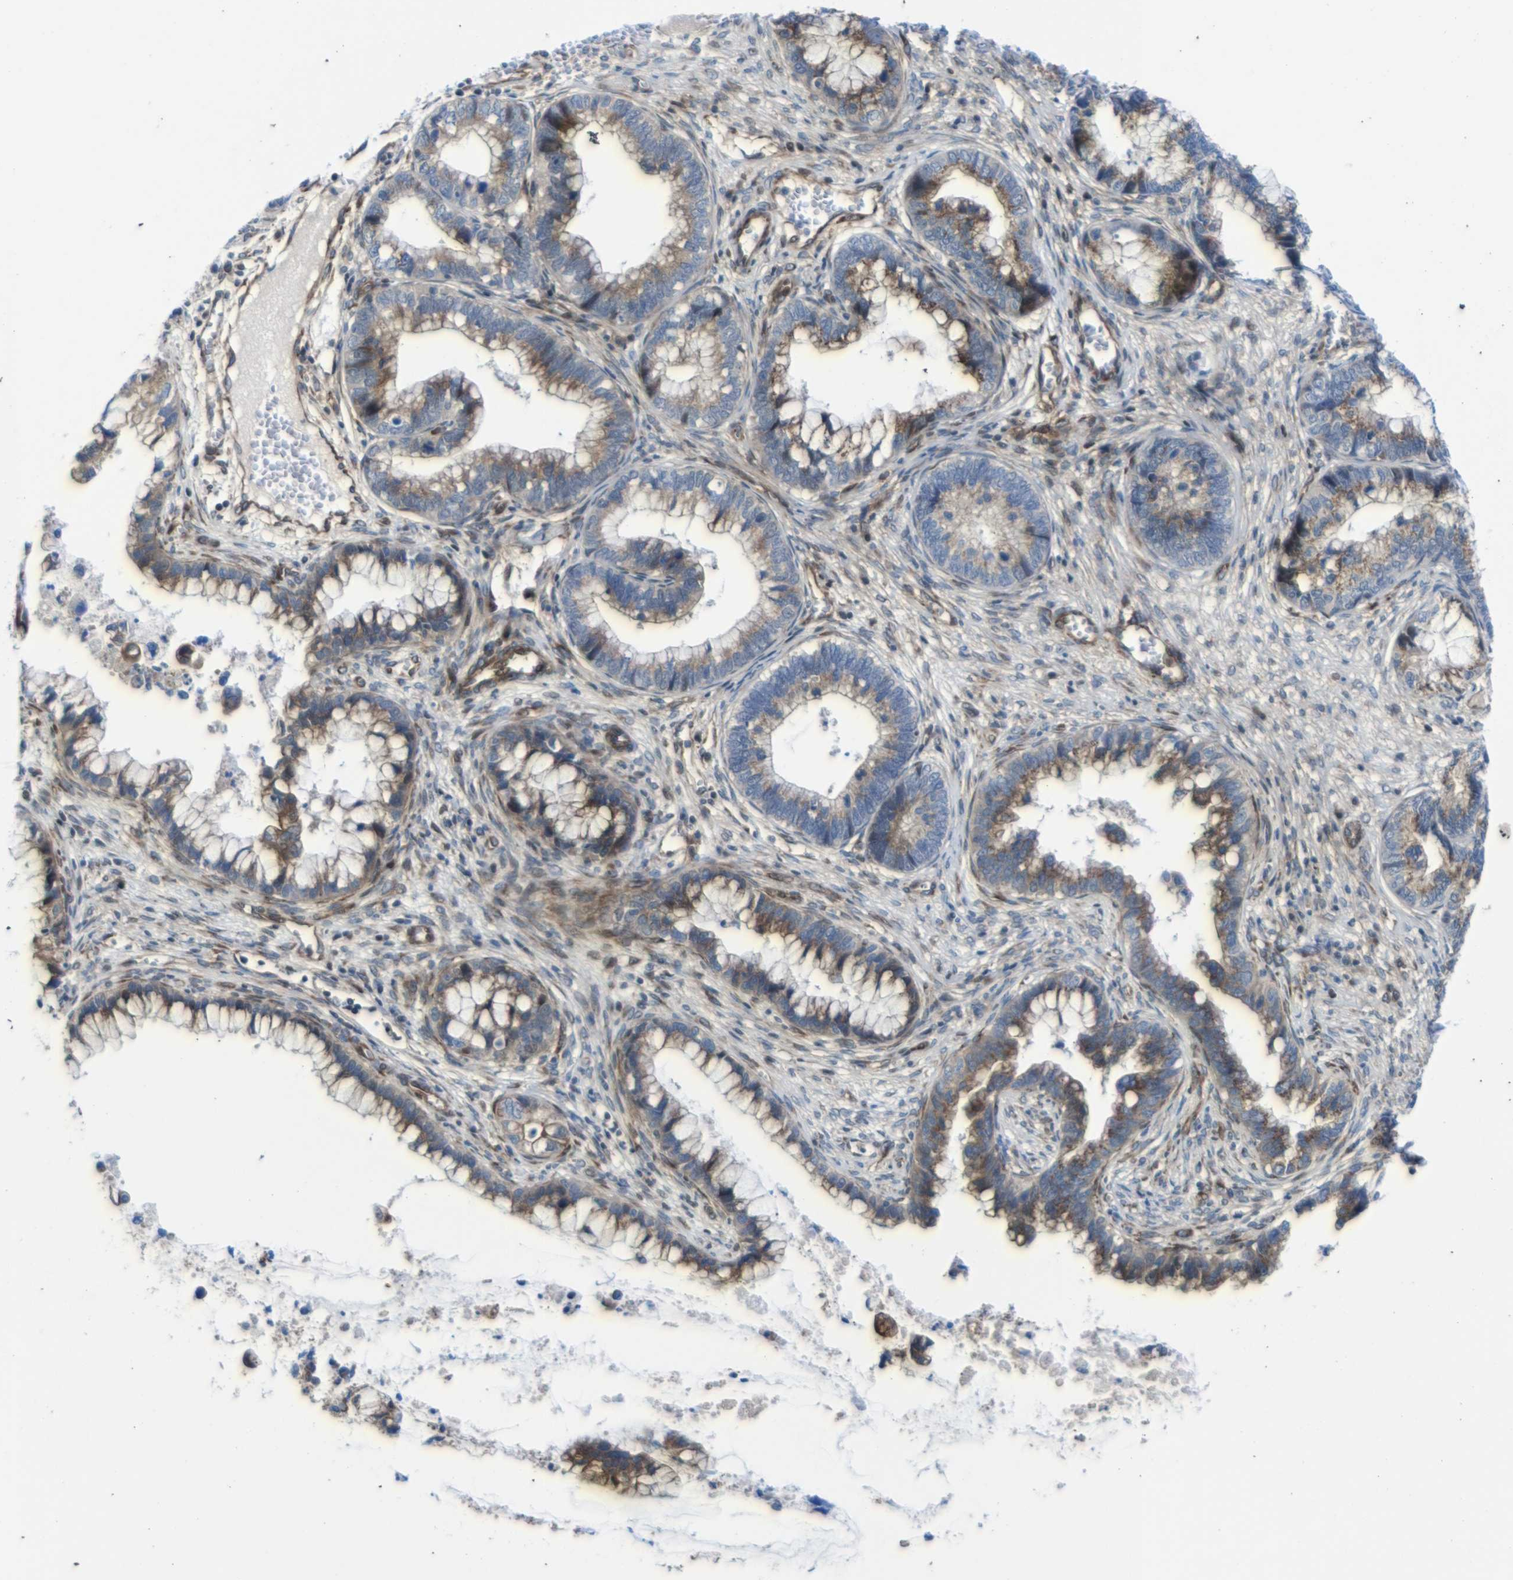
{"staining": {"intensity": "moderate", "quantity": ">75%", "location": "cytoplasmic/membranous"}, "tissue": "cervical cancer", "cell_type": "Tumor cells", "image_type": "cancer", "snomed": [{"axis": "morphology", "description": "Adenocarcinoma, NOS"}, {"axis": "topography", "description": "Cervix"}], "caption": "Cervical cancer tissue shows moderate cytoplasmic/membranous staining in approximately >75% of tumor cells", "gene": "PARP14", "patient": {"sex": "female", "age": 44}}